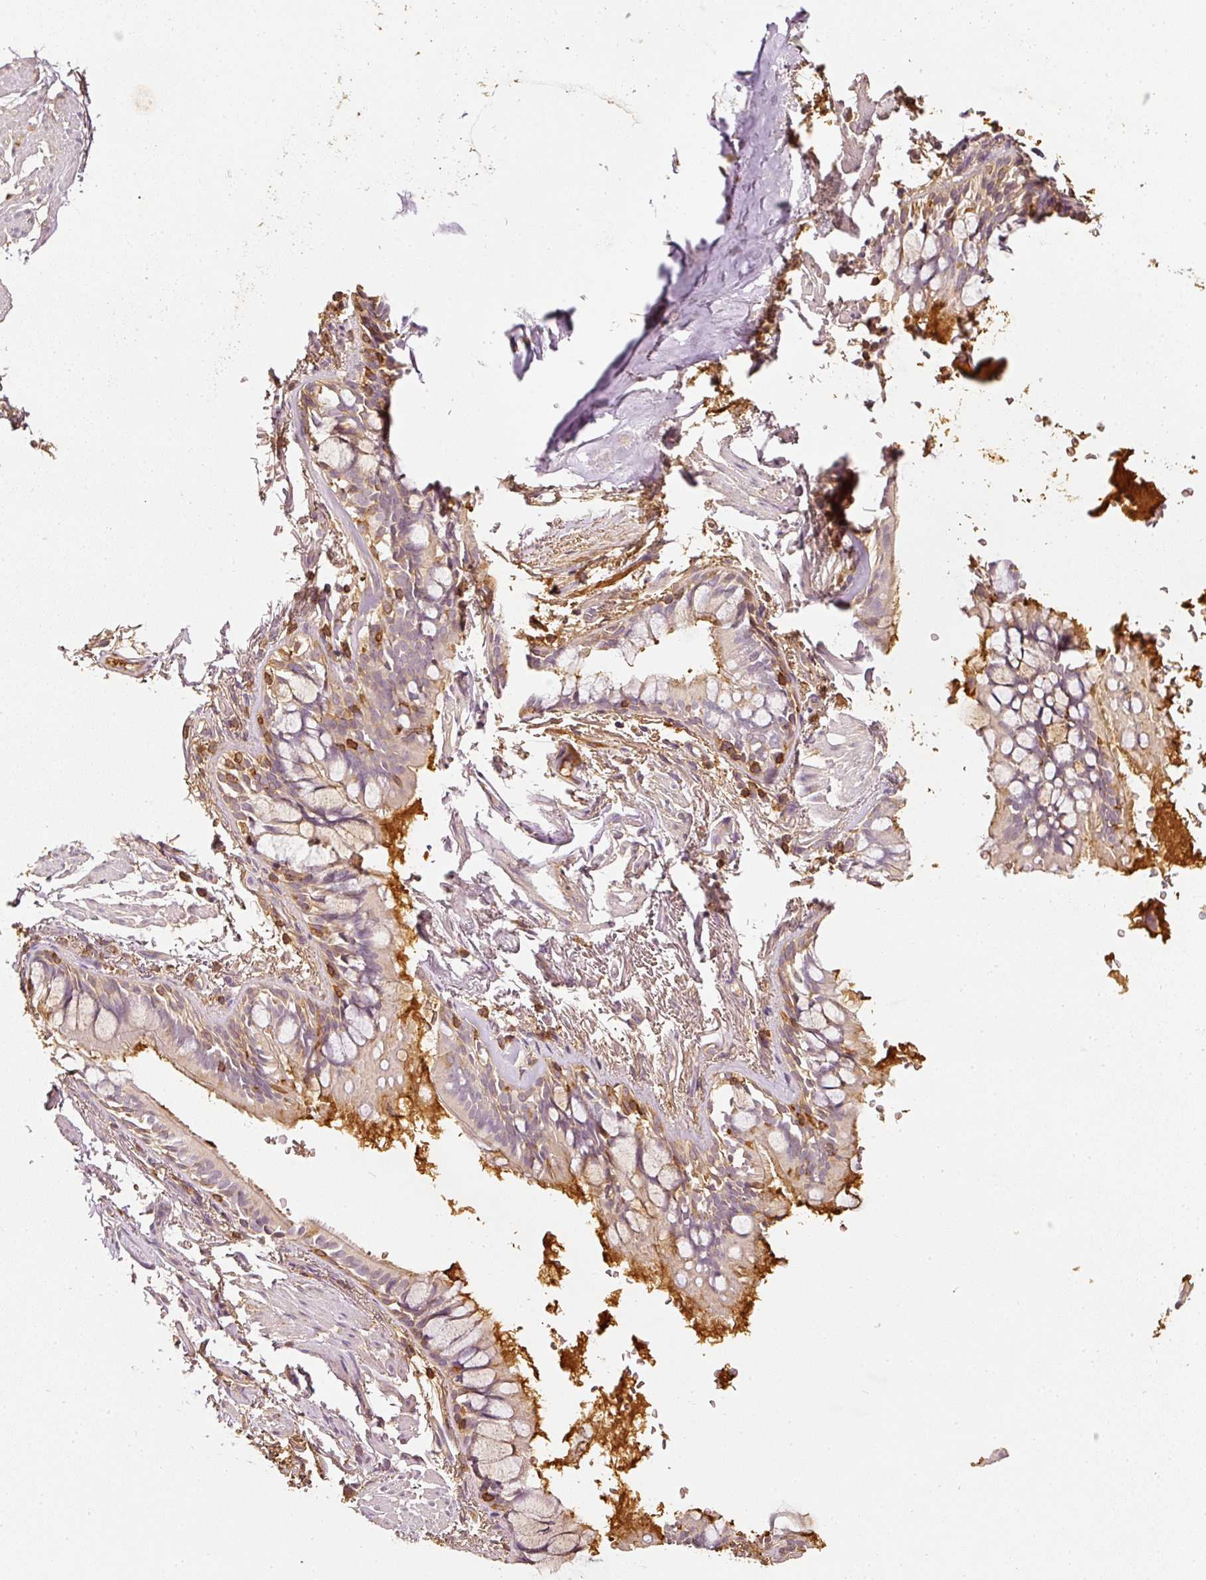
{"staining": {"intensity": "negative", "quantity": "none", "location": "none"}, "tissue": "adipose tissue", "cell_type": "Adipocytes", "image_type": "normal", "snomed": [{"axis": "morphology", "description": "Normal tissue, NOS"}, {"axis": "topography", "description": "Bronchus"}], "caption": "This is an immunohistochemistry (IHC) histopathology image of normal adipose tissue. There is no positivity in adipocytes.", "gene": "EVL", "patient": {"sex": "male", "age": 70}}